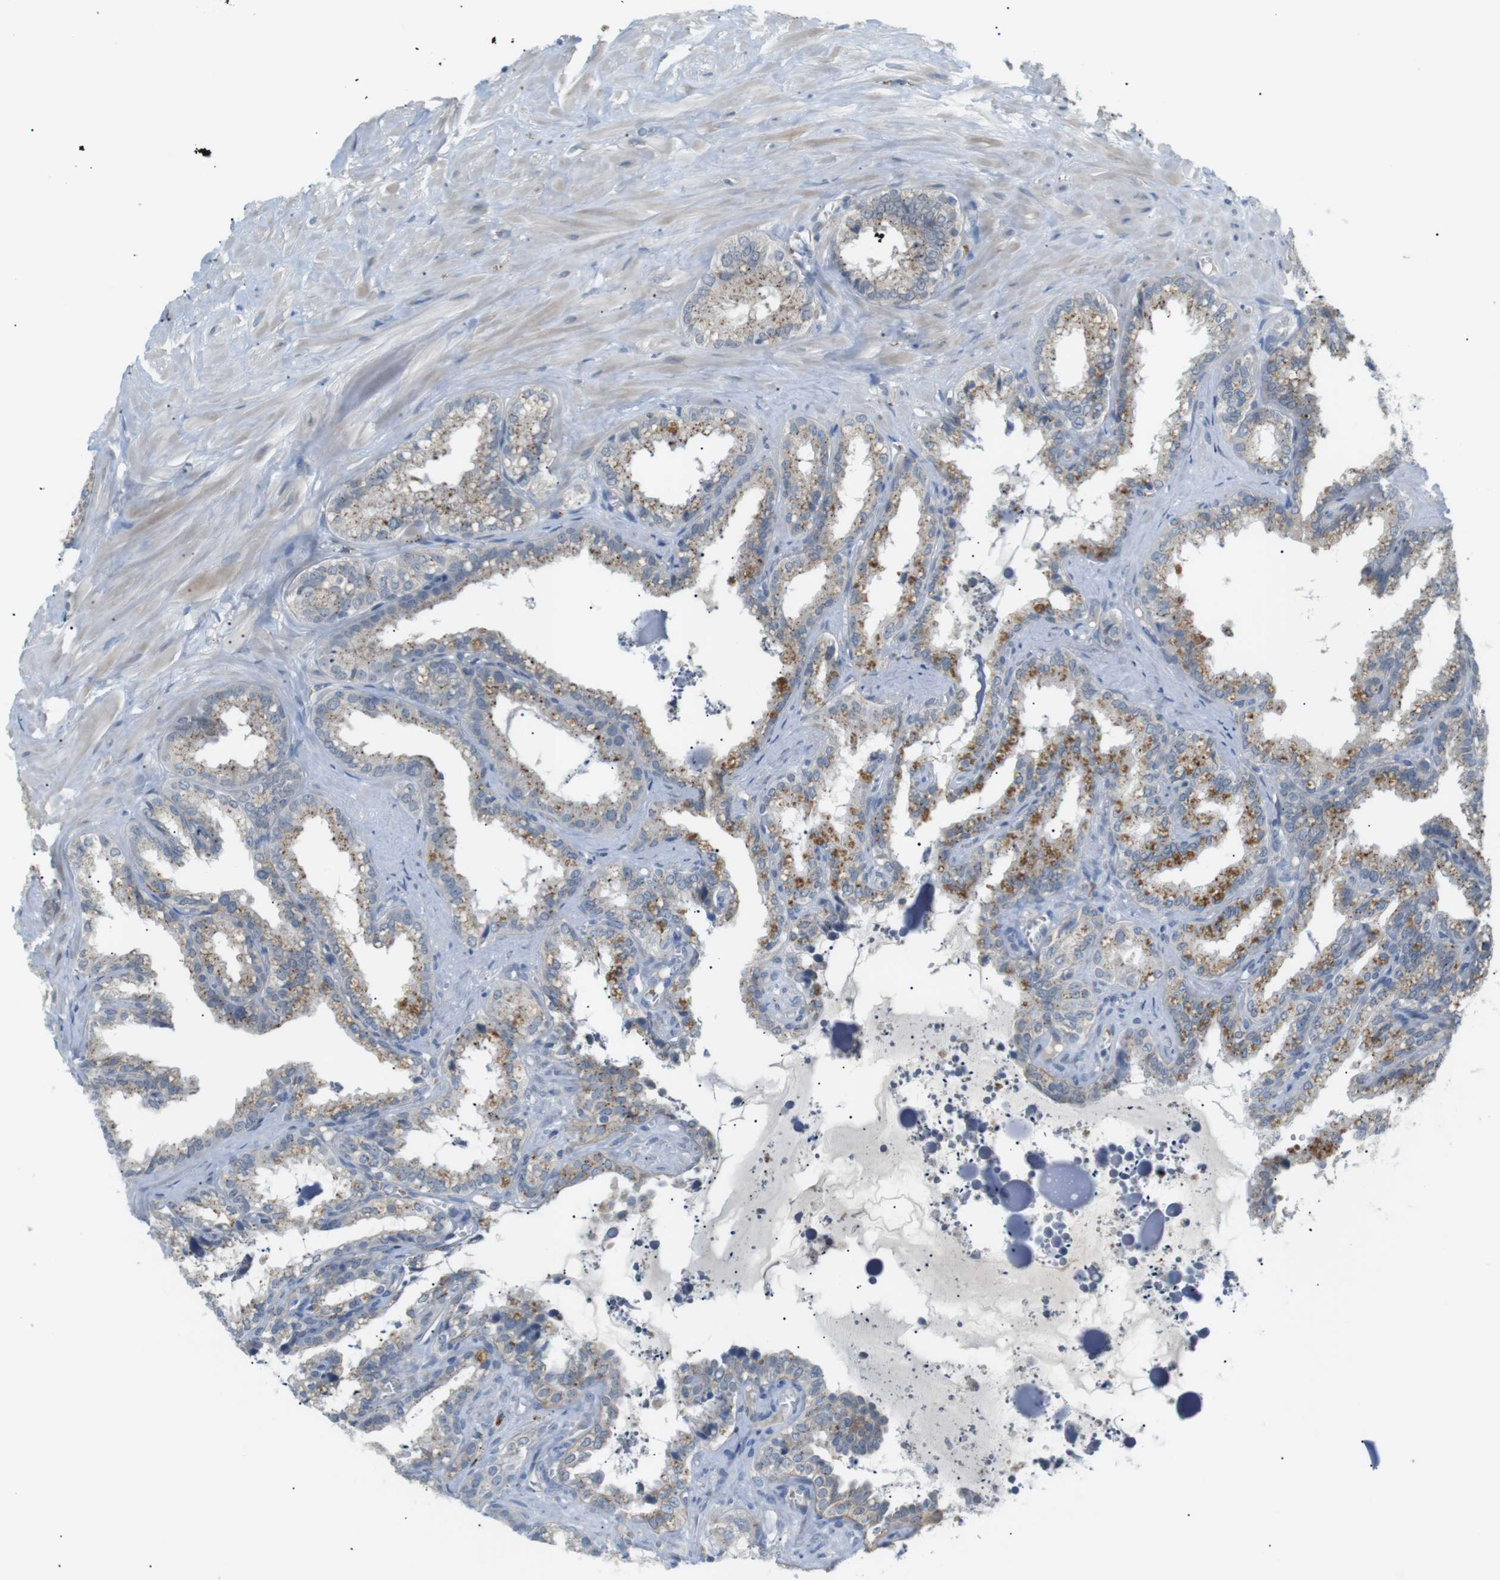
{"staining": {"intensity": "moderate", "quantity": "25%-75%", "location": "cytoplasmic/membranous"}, "tissue": "seminal vesicle", "cell_type": "Glandular cells", "image_type": "normal", "snomed": [{"axis": "morphology", "description": "Normal tissue, NOS"}, {"axis": "topography", "description": "Seminal veicle"}], "caption": "Brown immunohistochemical staining in unremarkable human seminal vesicle exhibits moderate cytoplasmic/membranous positivity in approximately 25%-75% of glandular cells. (IHC, brightfield microscopy, high magnification).", "gene": "B4GALNT2", "patient": {"sex": "male", "age": 64}}